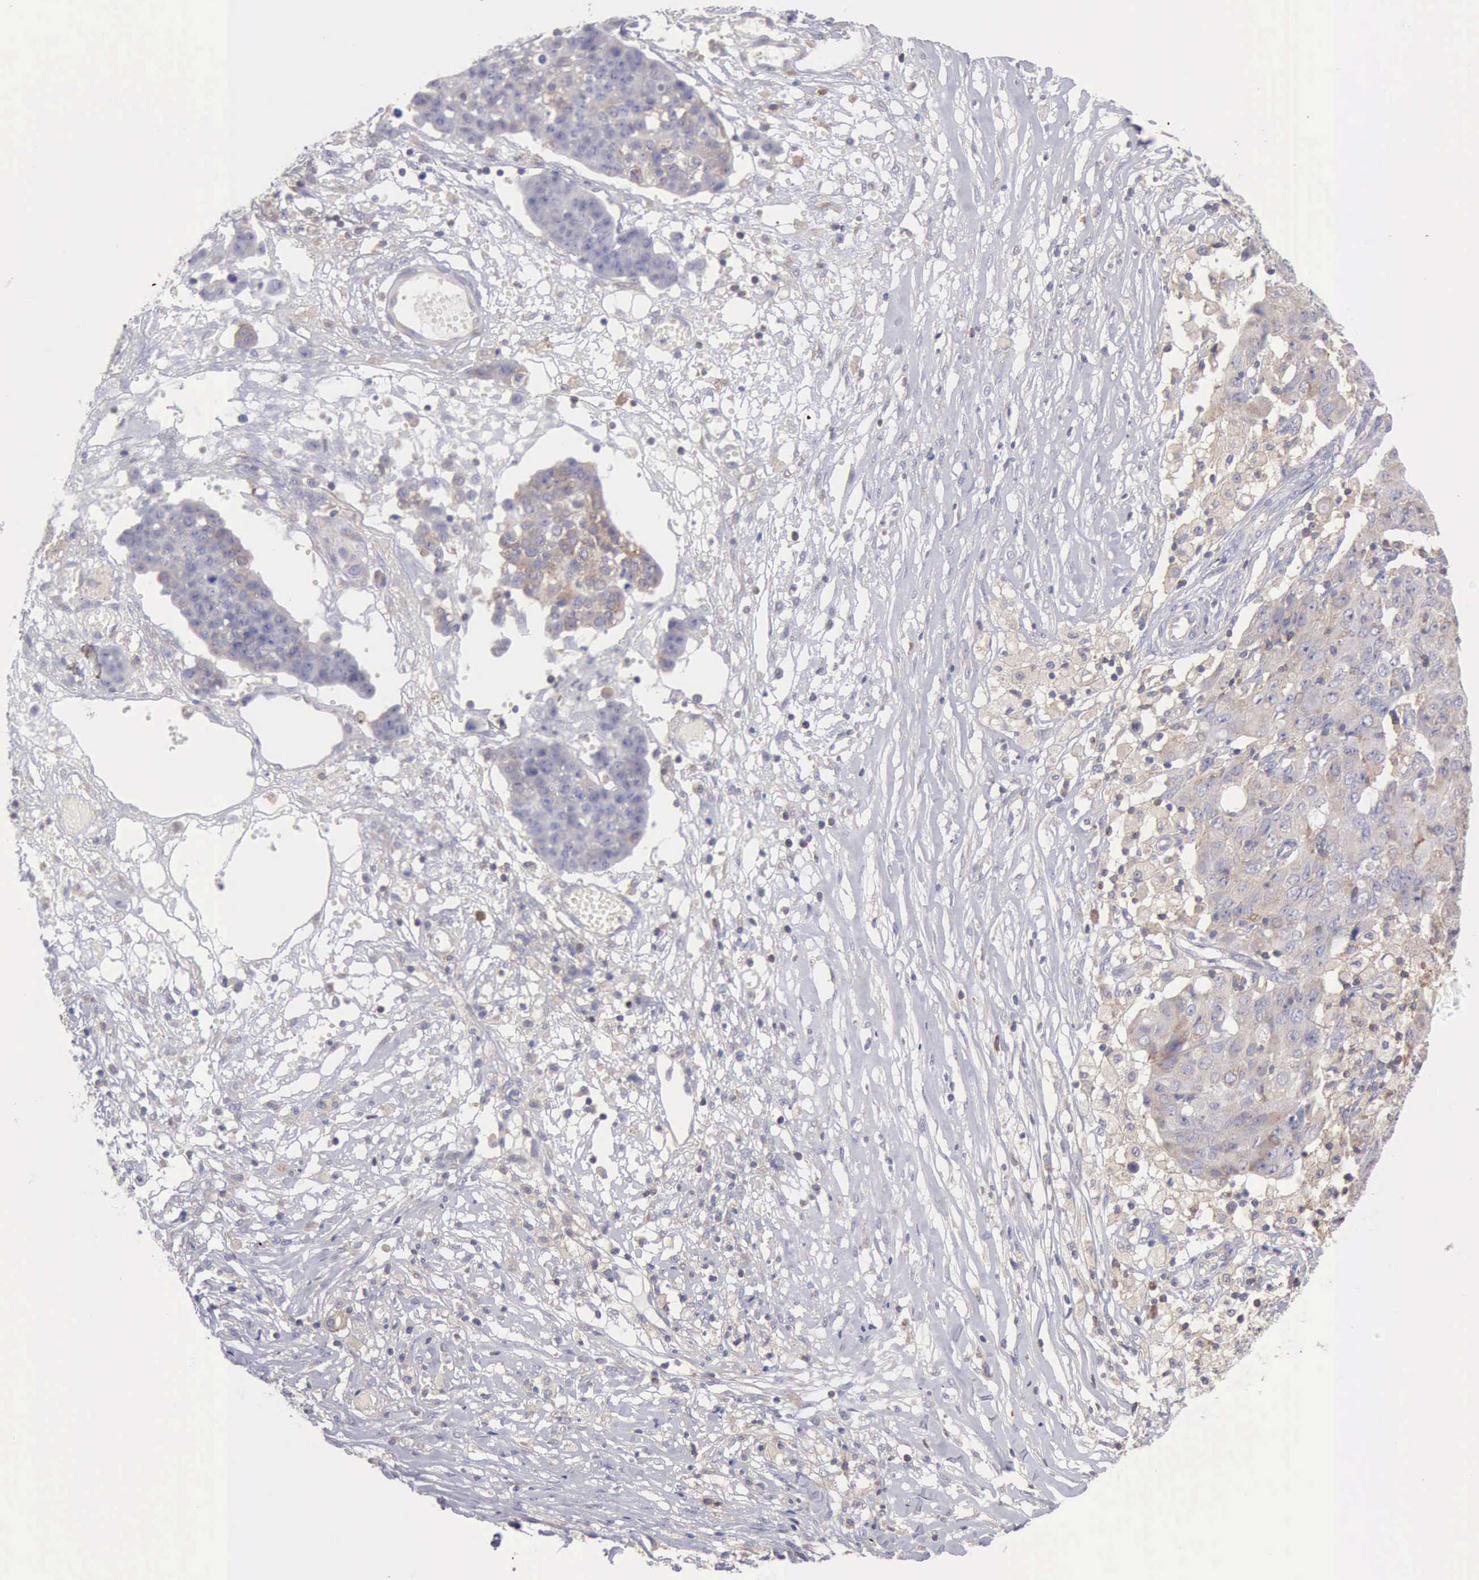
{"staining": {"intensity": "weak", "quantity": "25%-75%", "location": "cytoplasmic/membranous"}, "tissue": "ovarian cancer", "cell_type": "Tumor cells", "image_type": "cancer", "snomed": [{"axis": "morphology", "description": "Carcinoma, endometroid"}, {"axis": "topography", "description": "Ovary"}], "caption": "A histopathology image showing weak cytoplasmic/membranous staining in approximately 25%-75% of tumor cells in ovarian endometroid carcinoma, as visualized by brown immunohistochemical staining.", "gene": "SASH3", "patient": {"sex": "female", "age": 42}}